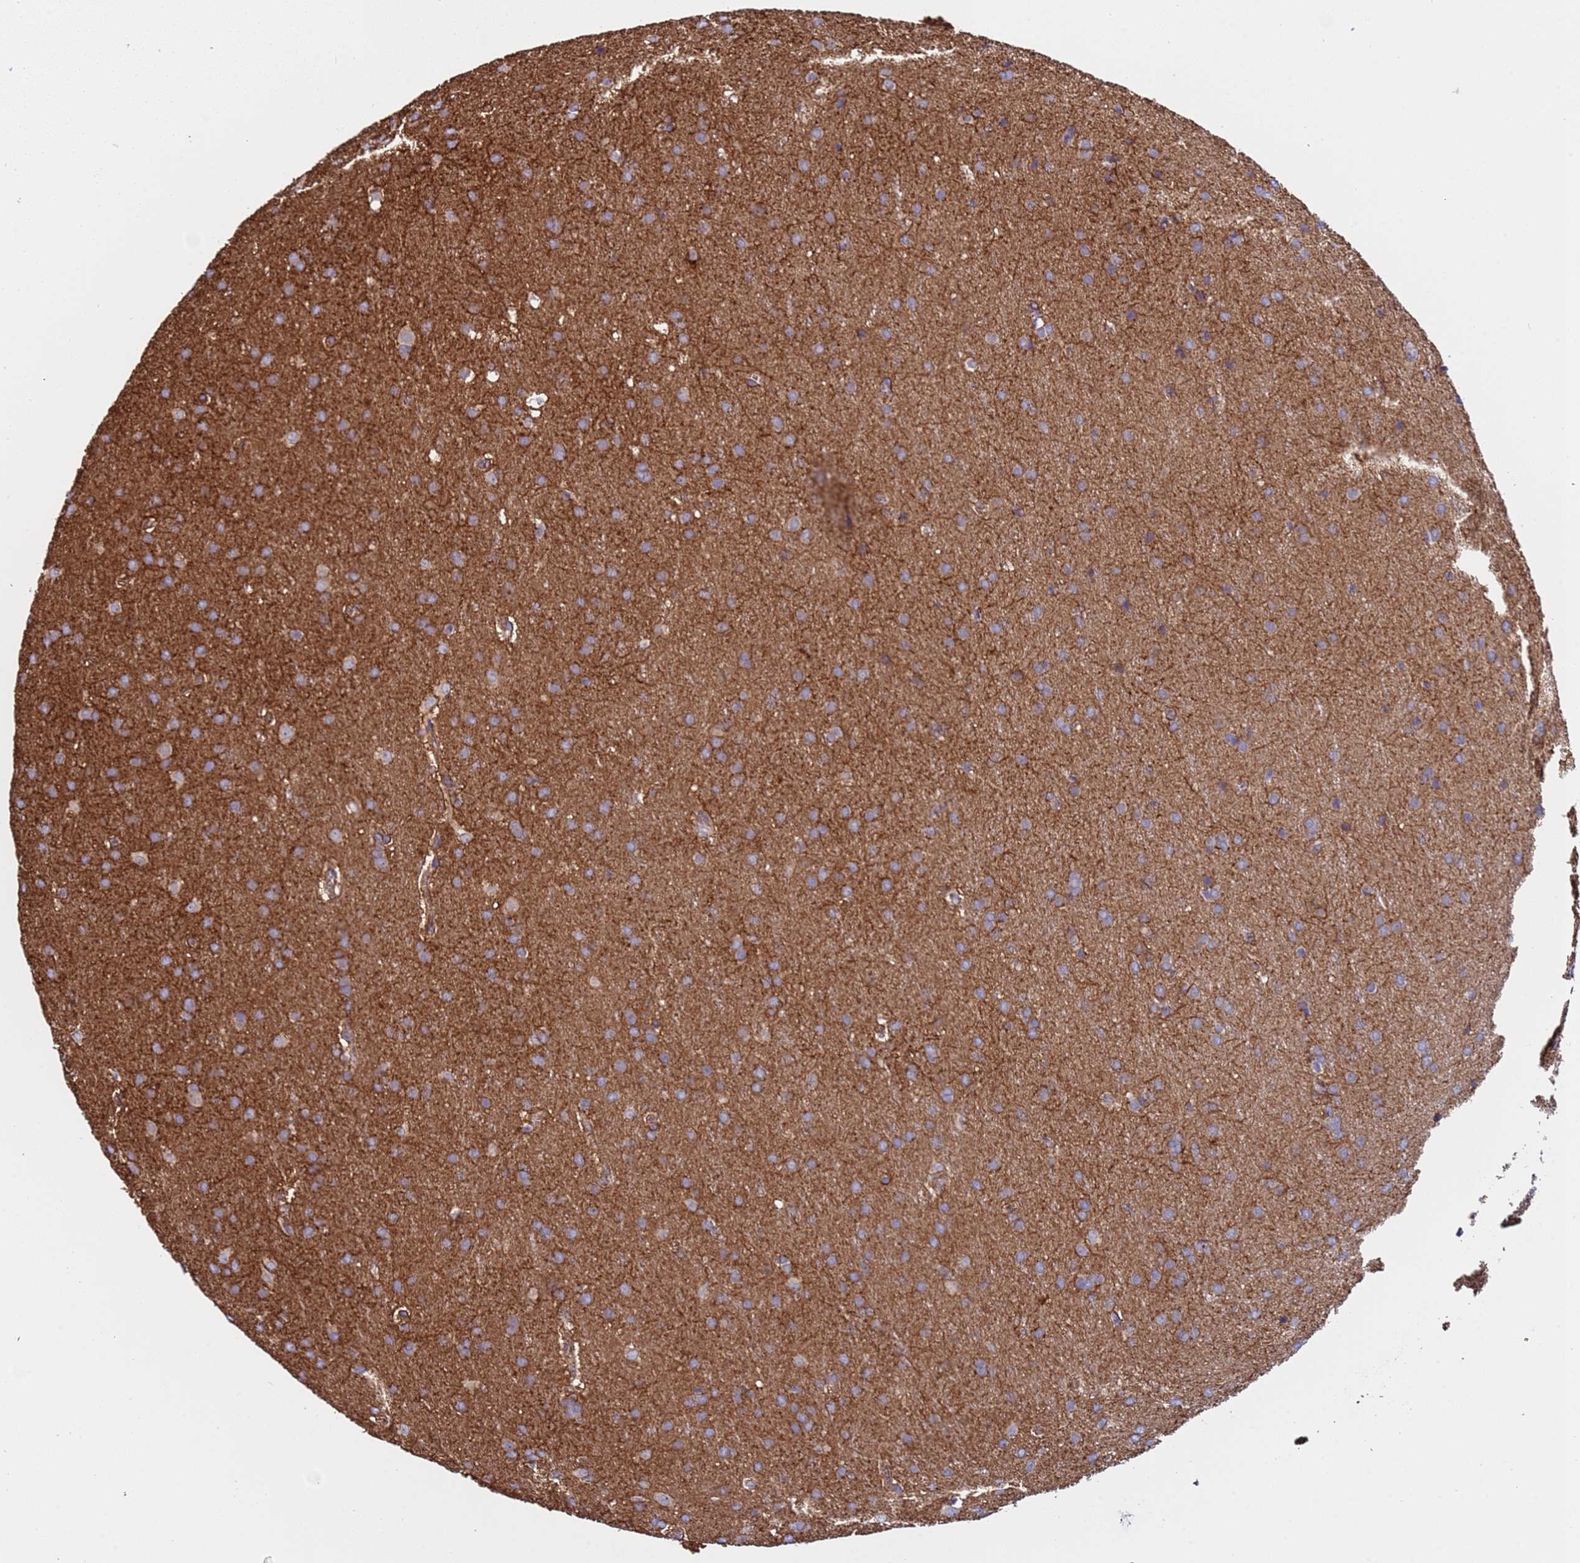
{"staining": {"intensity": "negative", "quantity": "none", "location": "none"}, "tissue": "glioma", "cell_type": "Tumor cells", "image_type": "cancer", "snomed": [{"axis": "morphology", "description": "Glioma, malignant, Low grade"}, {"axis": "topography", "description": "Brain"}], "caption": "Immunohistochemistry (IHC) photomicrograph of neoplastic tissue: human malignant glioma (low-grade) stained with DAB reveals no significant protein positivity in tumor cells.", "gene": "ZNF248", "patient": {"sex": "female", "age": 32}}